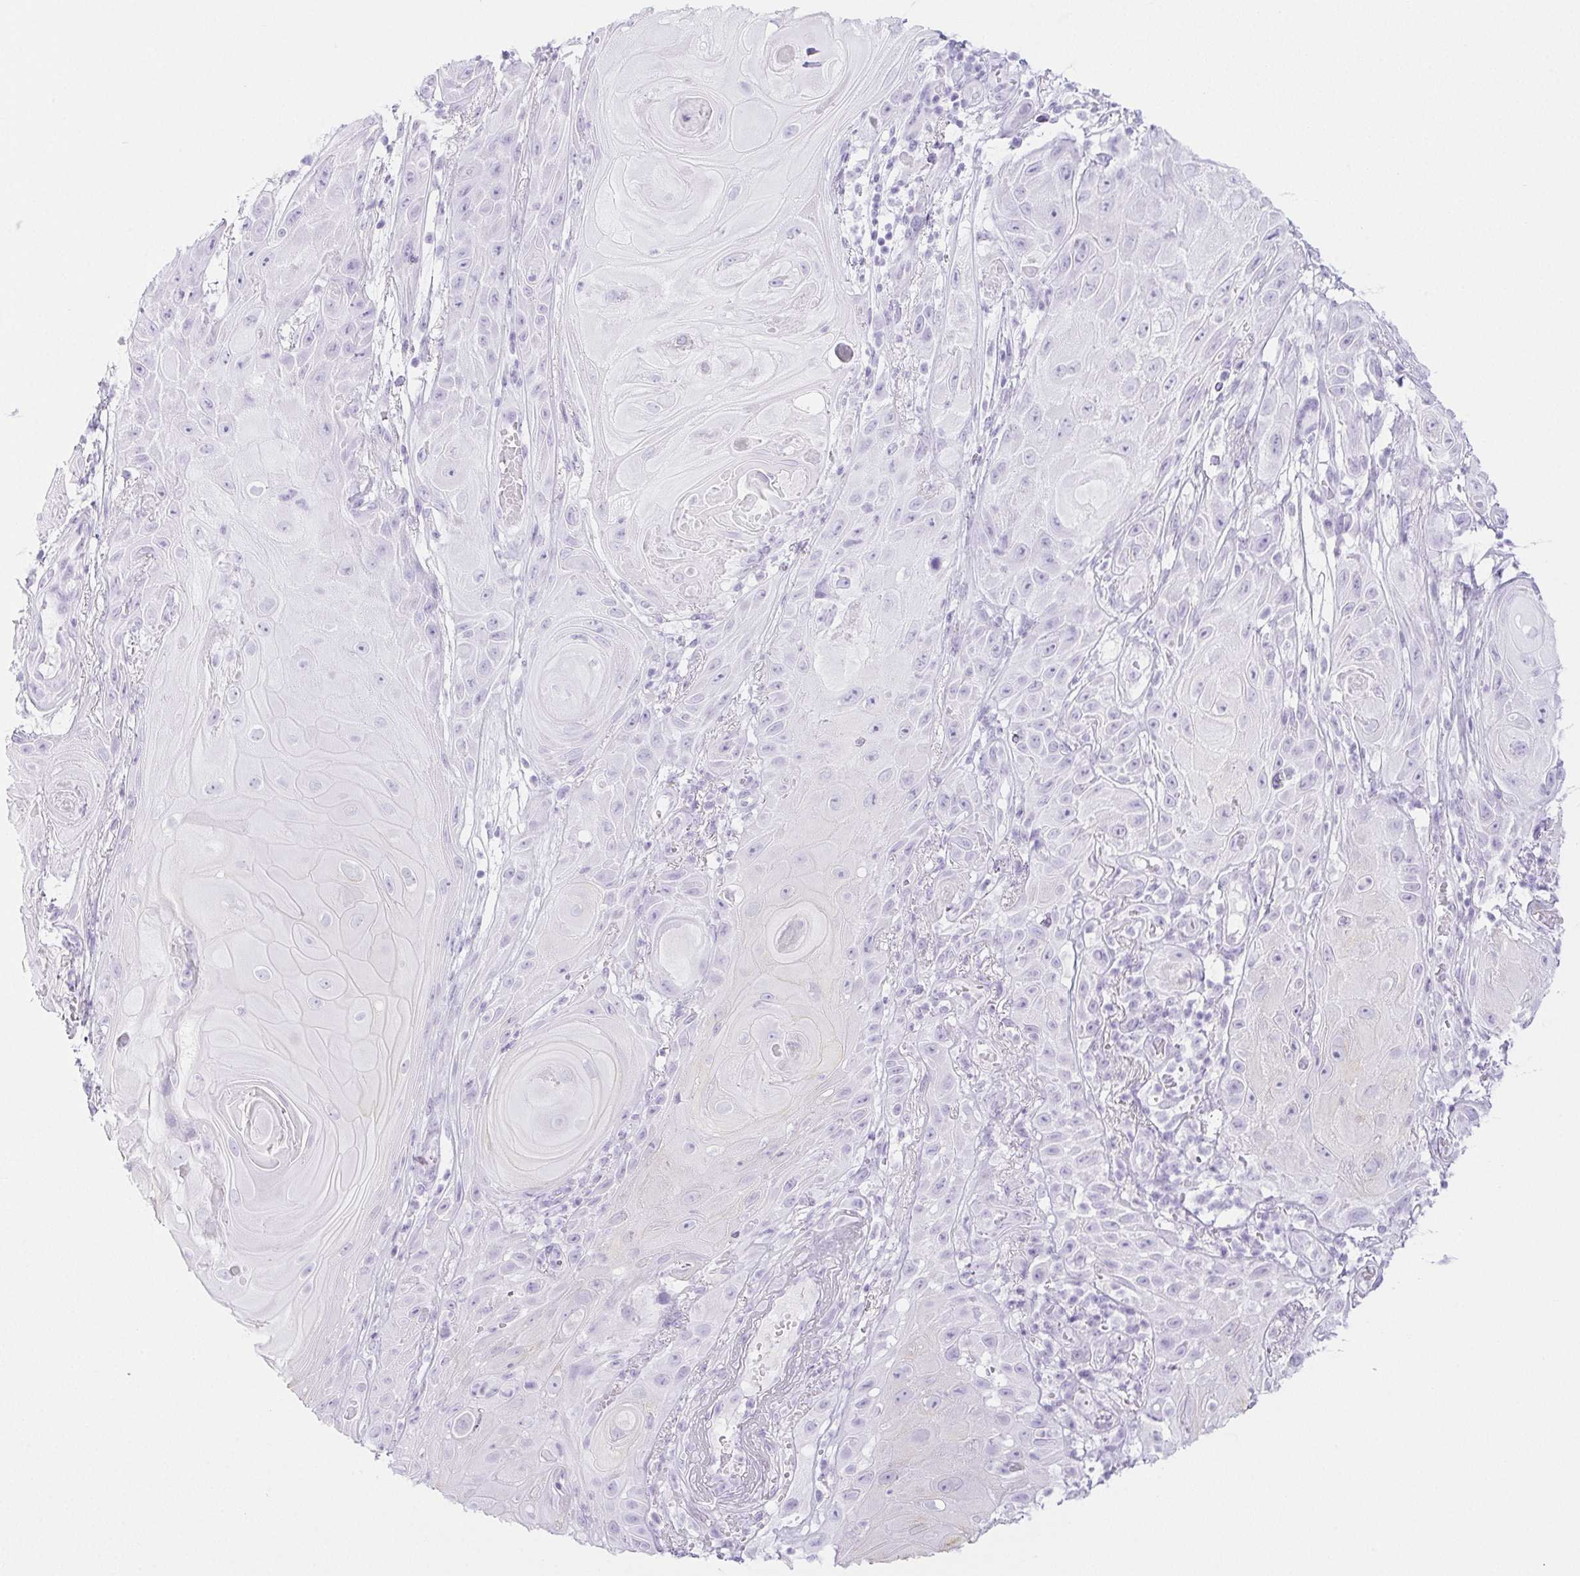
{"staining": {"intensity": "negative", "quantity": "none", "location": "none"}, "tissue": "skin cancer", "cell_type": "Tumor cells", "image_type": "cancer", "snomed": [{"axis": "morphology", "description": "Squamous cell carcinoma, NOS"}, {"axis": "topography", "description": "Skin"}], "caption": "The image demonstrates no significant staining in tumor cells of squamous cell carcinoma (skin). (Brightfield microscopy of DAB (3,3'-diaminobenzidine) immunohistochemistry (IHC) at high magnification).", "gene": "PI3", "patient": {"sex": "male", "age": 62}}